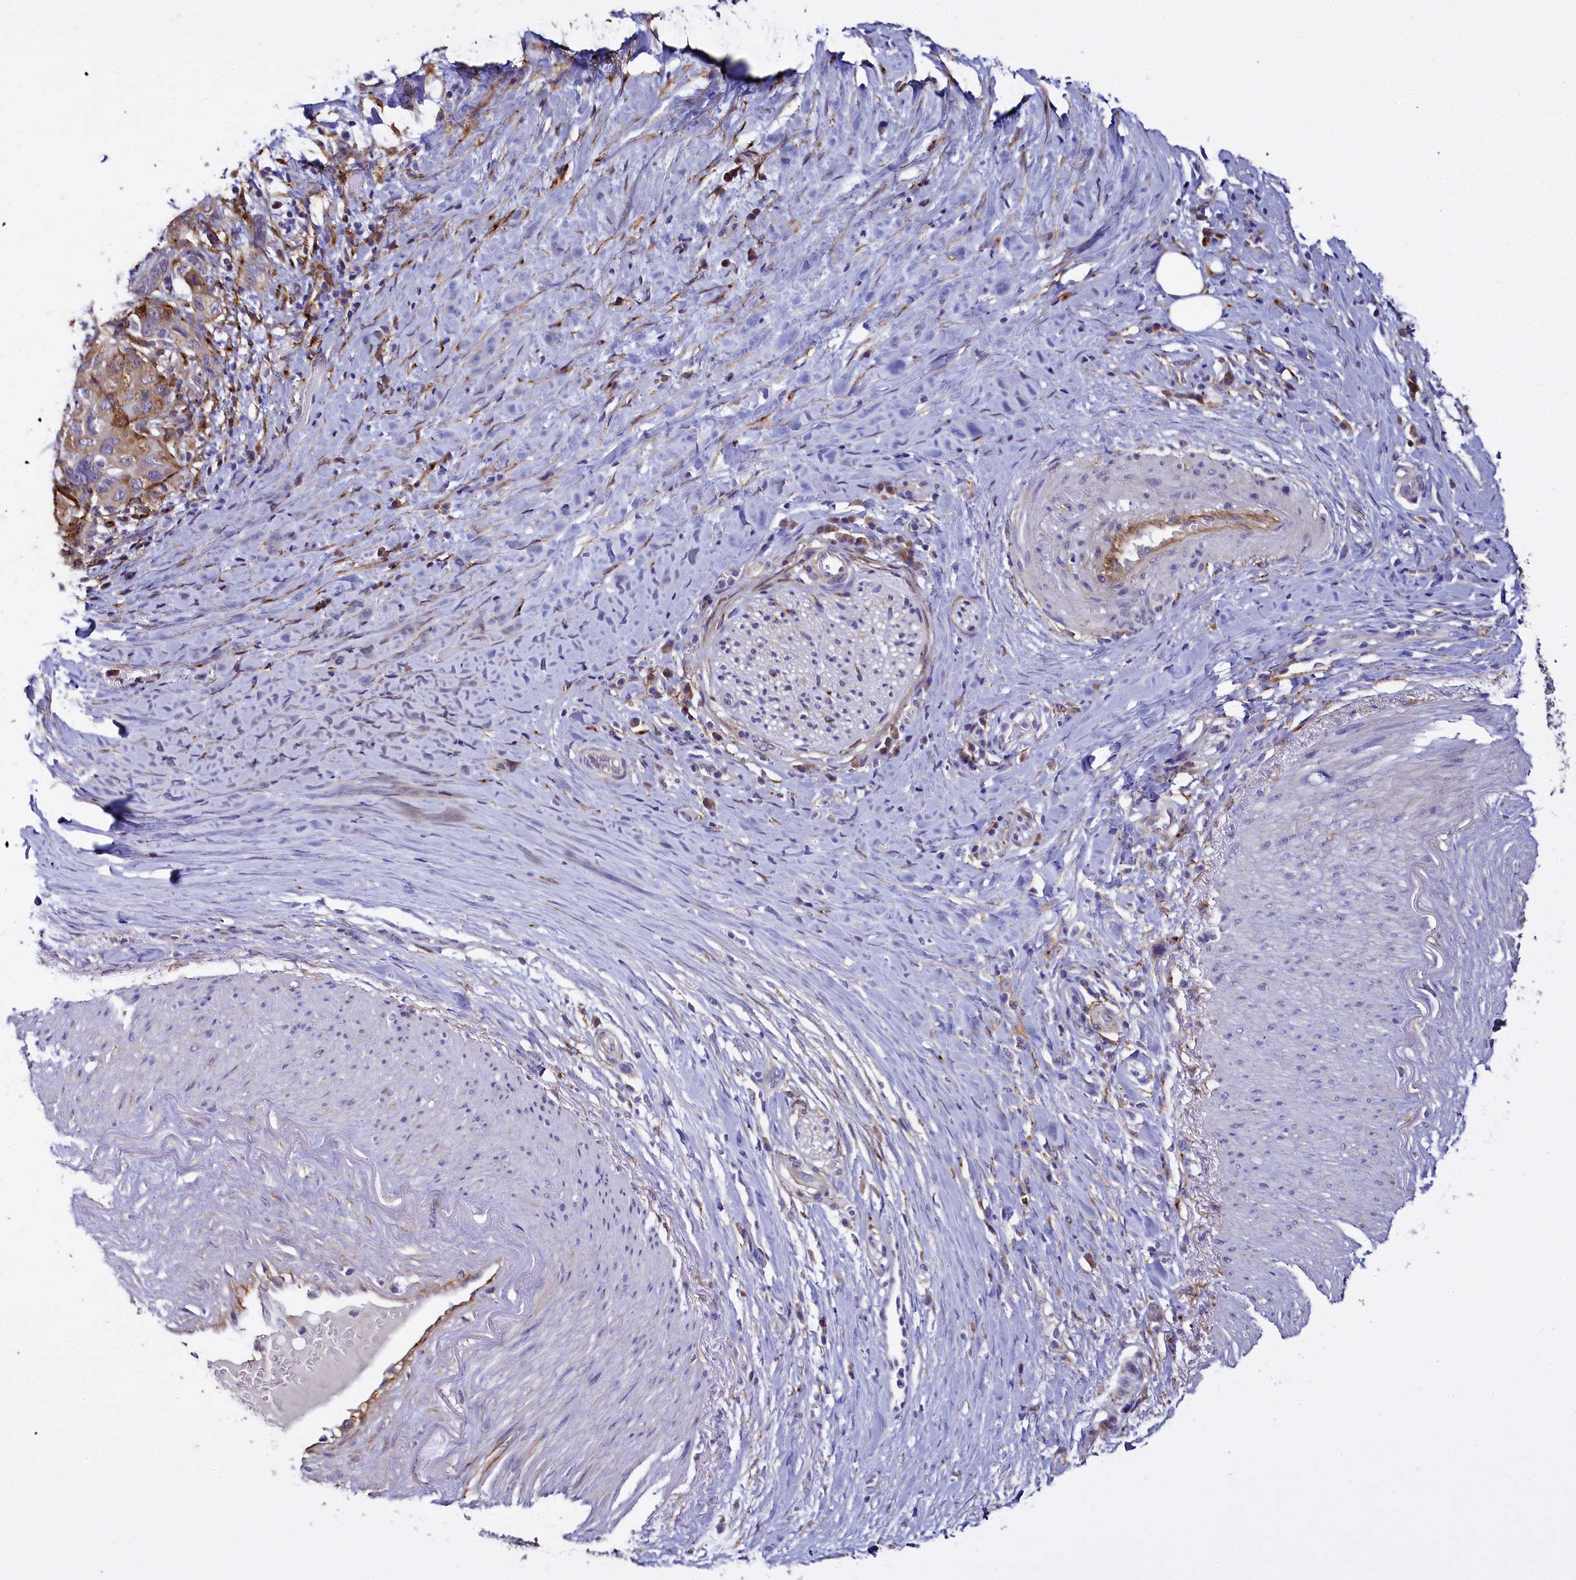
{"staining": {"intensity": "weak", "quantity": "<25%", "location": "cytoplasmic/membranous"}, "tissue": "pancreatic cancer", "cell_type": "Tumor cells", "image_type": "cancer", "snomed": [{"axis": "morphology", "description": "Adenocarcinoma, NOS"}, {"axis": "topography", "description": "Pancreas"}], "caption": "DAB (3,3'-diaminobenzidine) immunohistochemical staining of human pancreatic cancer (adenocarcinoma) reveals no significant expression in tumor cells.", "gene": "MRC2", "patient": {"sex": "female", "age": 73}}